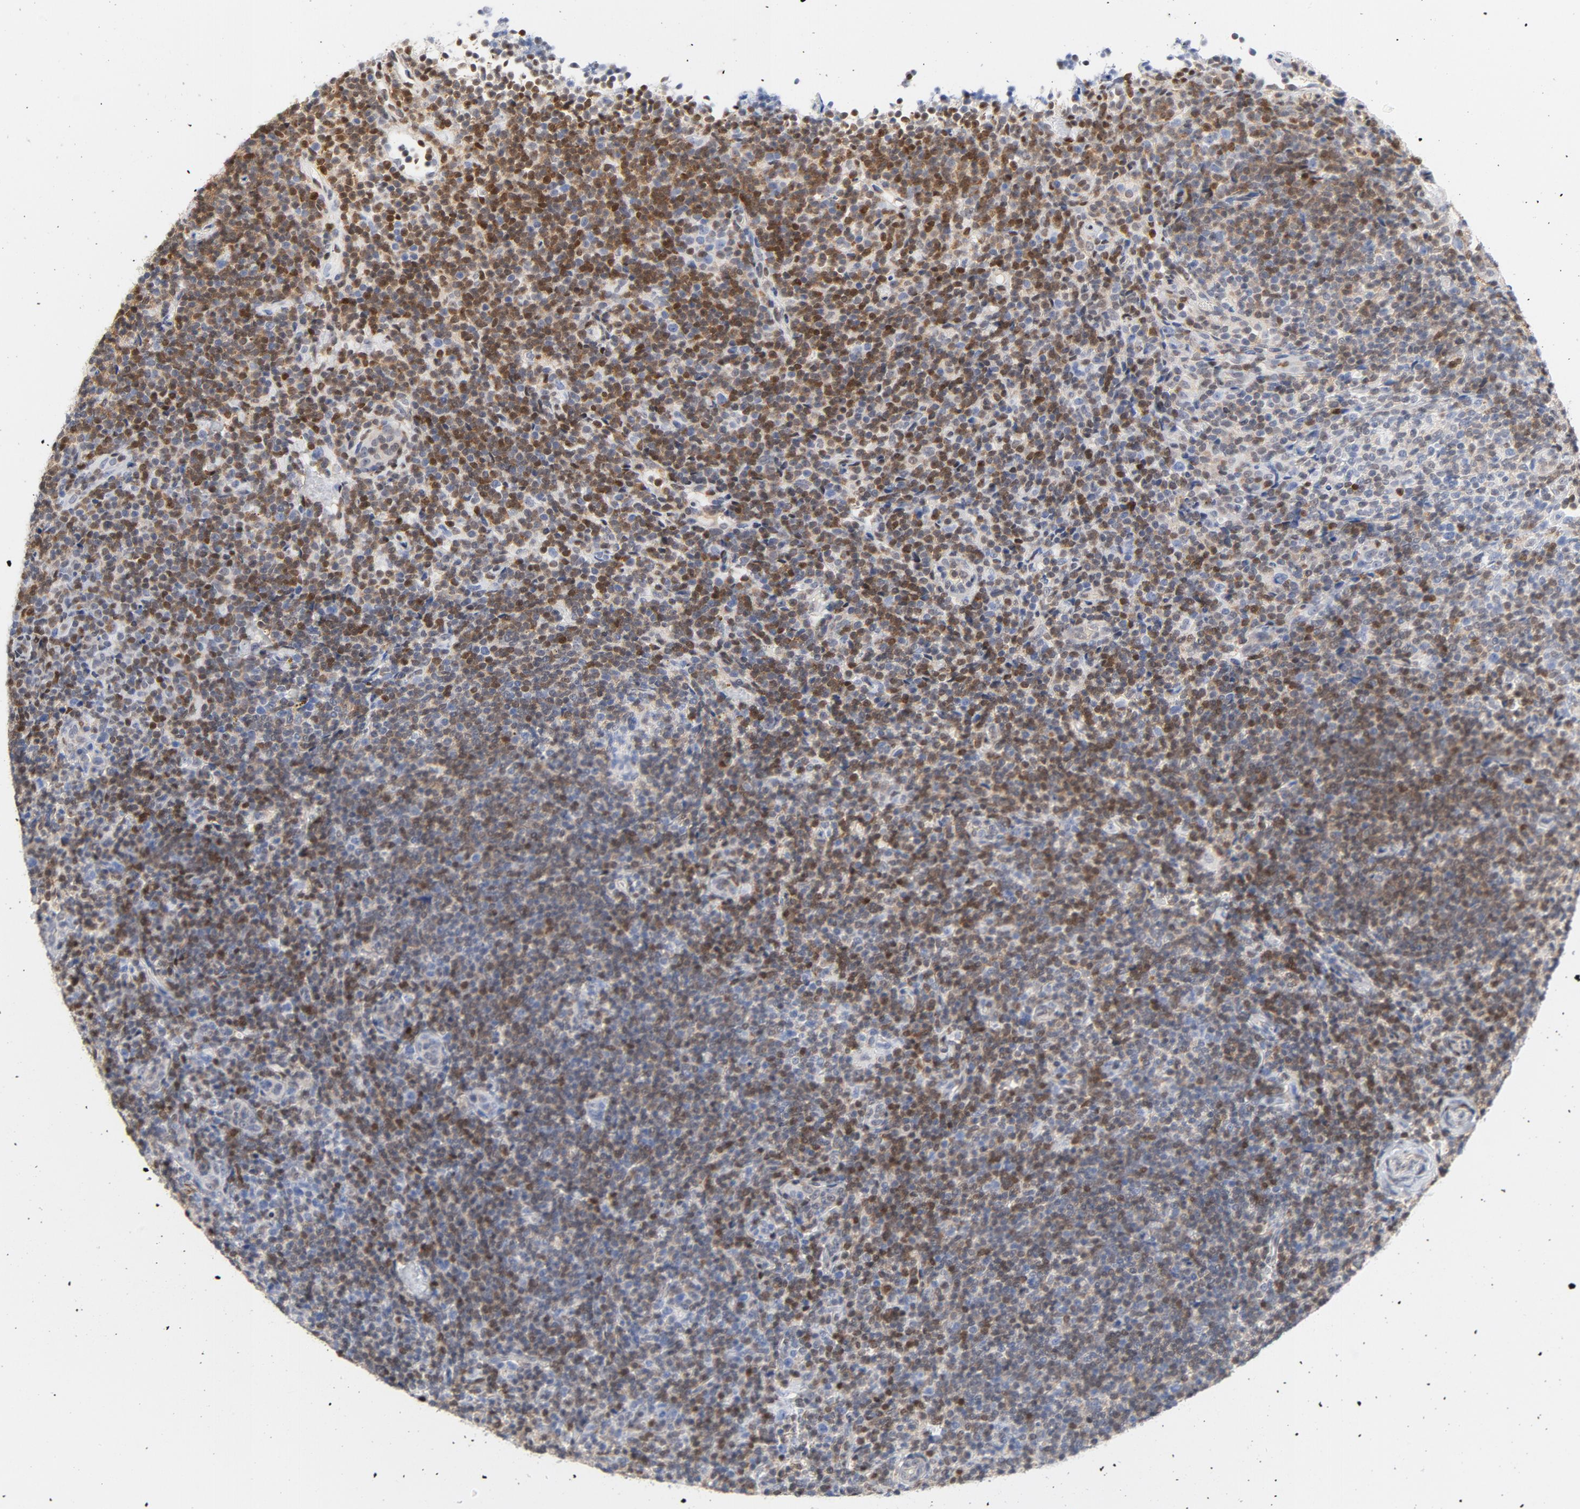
{"staining": {"intensity": "strong", "quantity": ">75%", "location": "nuclear"}, "tissue": "lymphoma", "cell_type": "Tumor cells", "image_type": "cancer", "snomed": [{"axis": "morphology", "description": "Malignant lymphoma, non-Hodgkin's type, Low grade"}, {"axis": "topography", "description": "Lymph node"}], "caption": "A high-resolution photomicrograph shows immunohistochemistry staining of lymphoma, which reveals strong nuclear expression in approximately >75% of tumor cells.", "gene": "CDKN1B", "patient": {"sex": "female", "age": 76}}